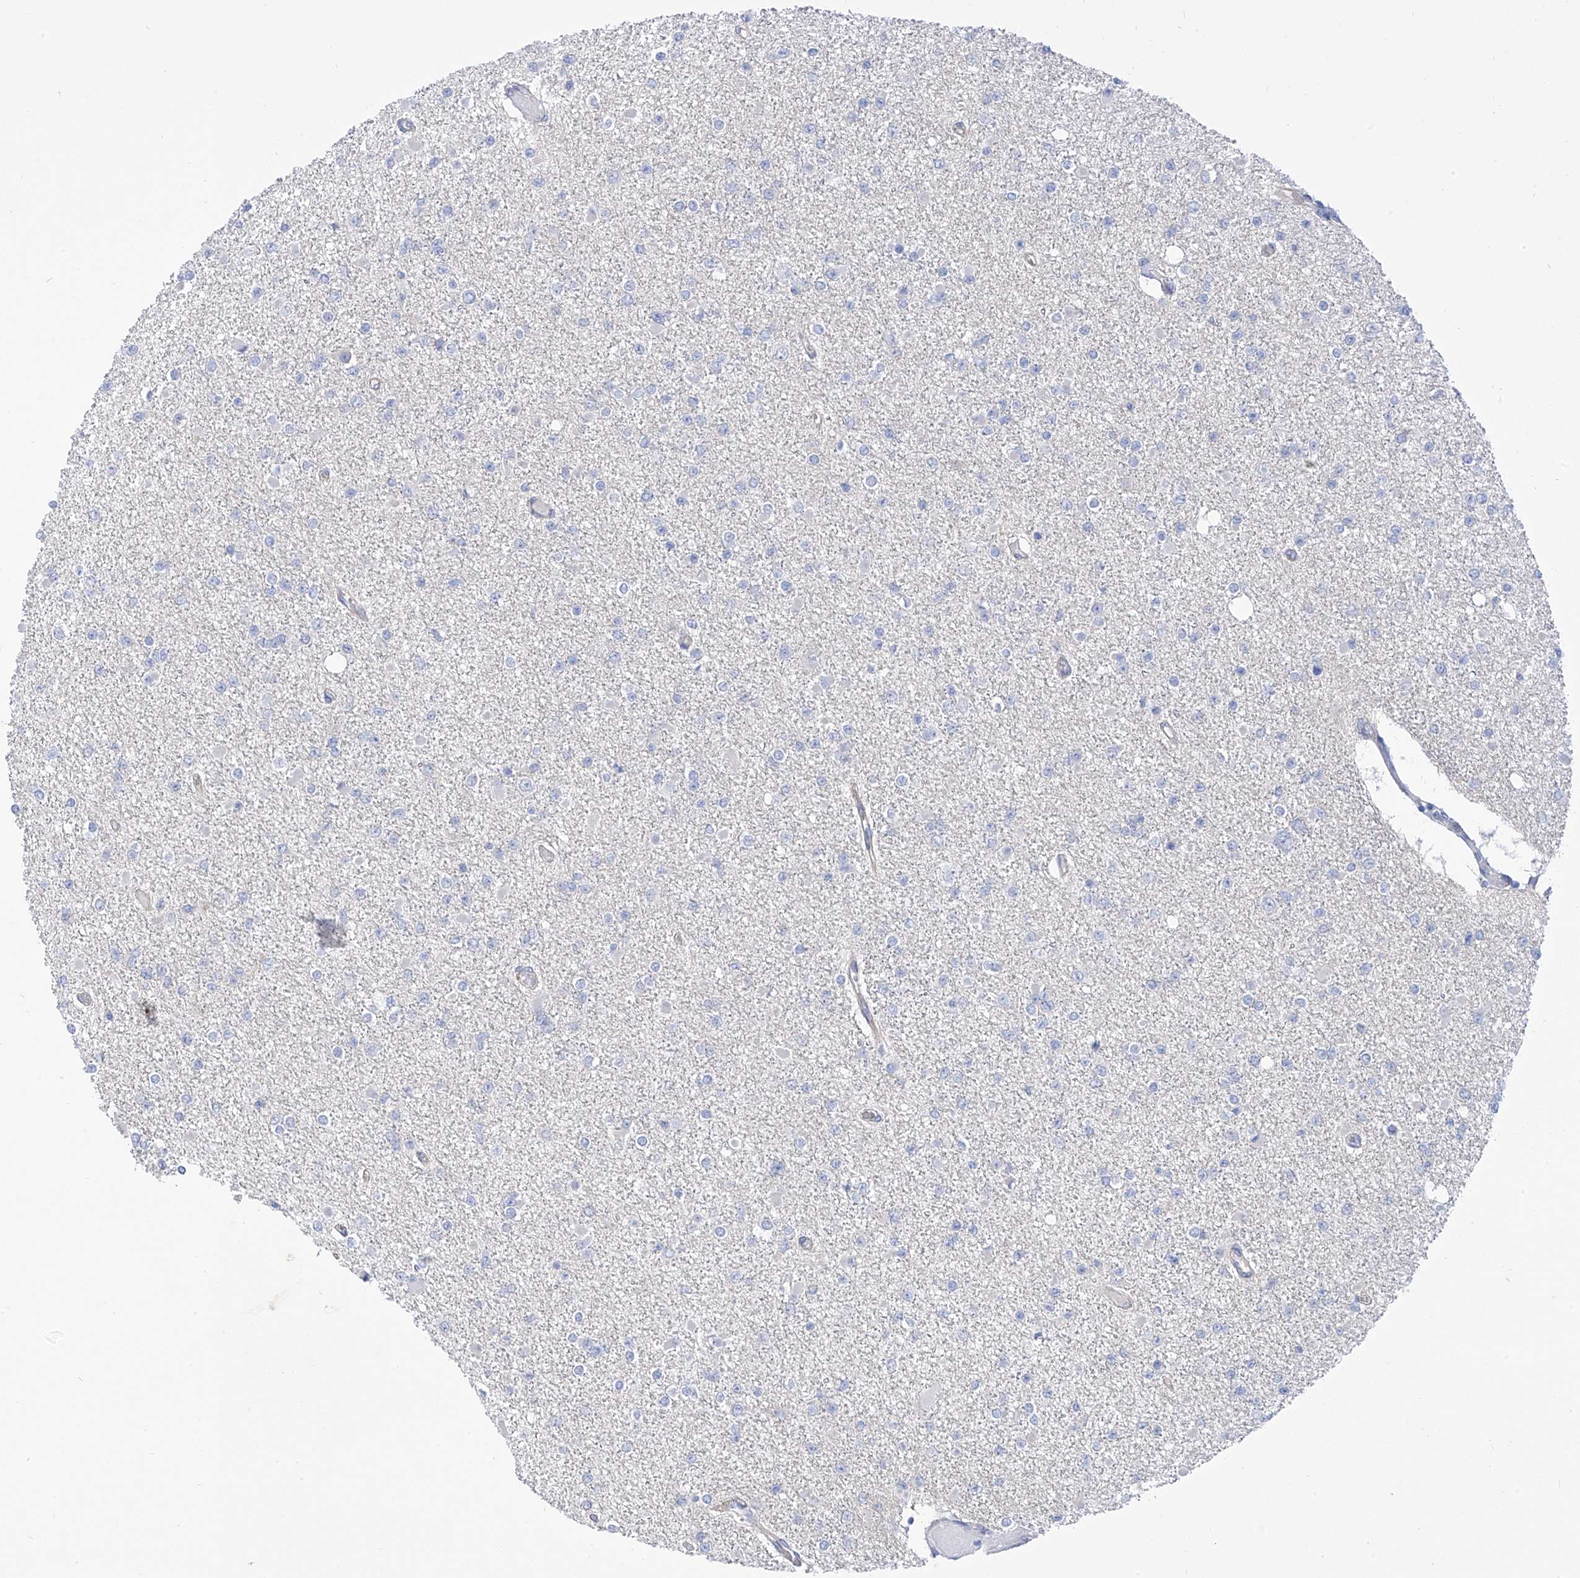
{"staining": {"intensity": "negative", "quantity": "none", "location": "none"}, "tissue": "glioma", "cell_type": "Tumor cells", "image_type": "cancer", "snomed": [{"axis": "morphology", "description": "Glioma, malignant, Low grade"}, {"axis": "topography", "description": "Brain"}], "caption": "A high-resolution photomicrograph shows IHC staining of glioma, which displays no significant staining in tumor cells. (DAB (3,3'-diaminobenzidine) immunohistochemistry, high magnification).", "gene": "PIK3C2B", "patient": {"sex": "female", "age": 22}}